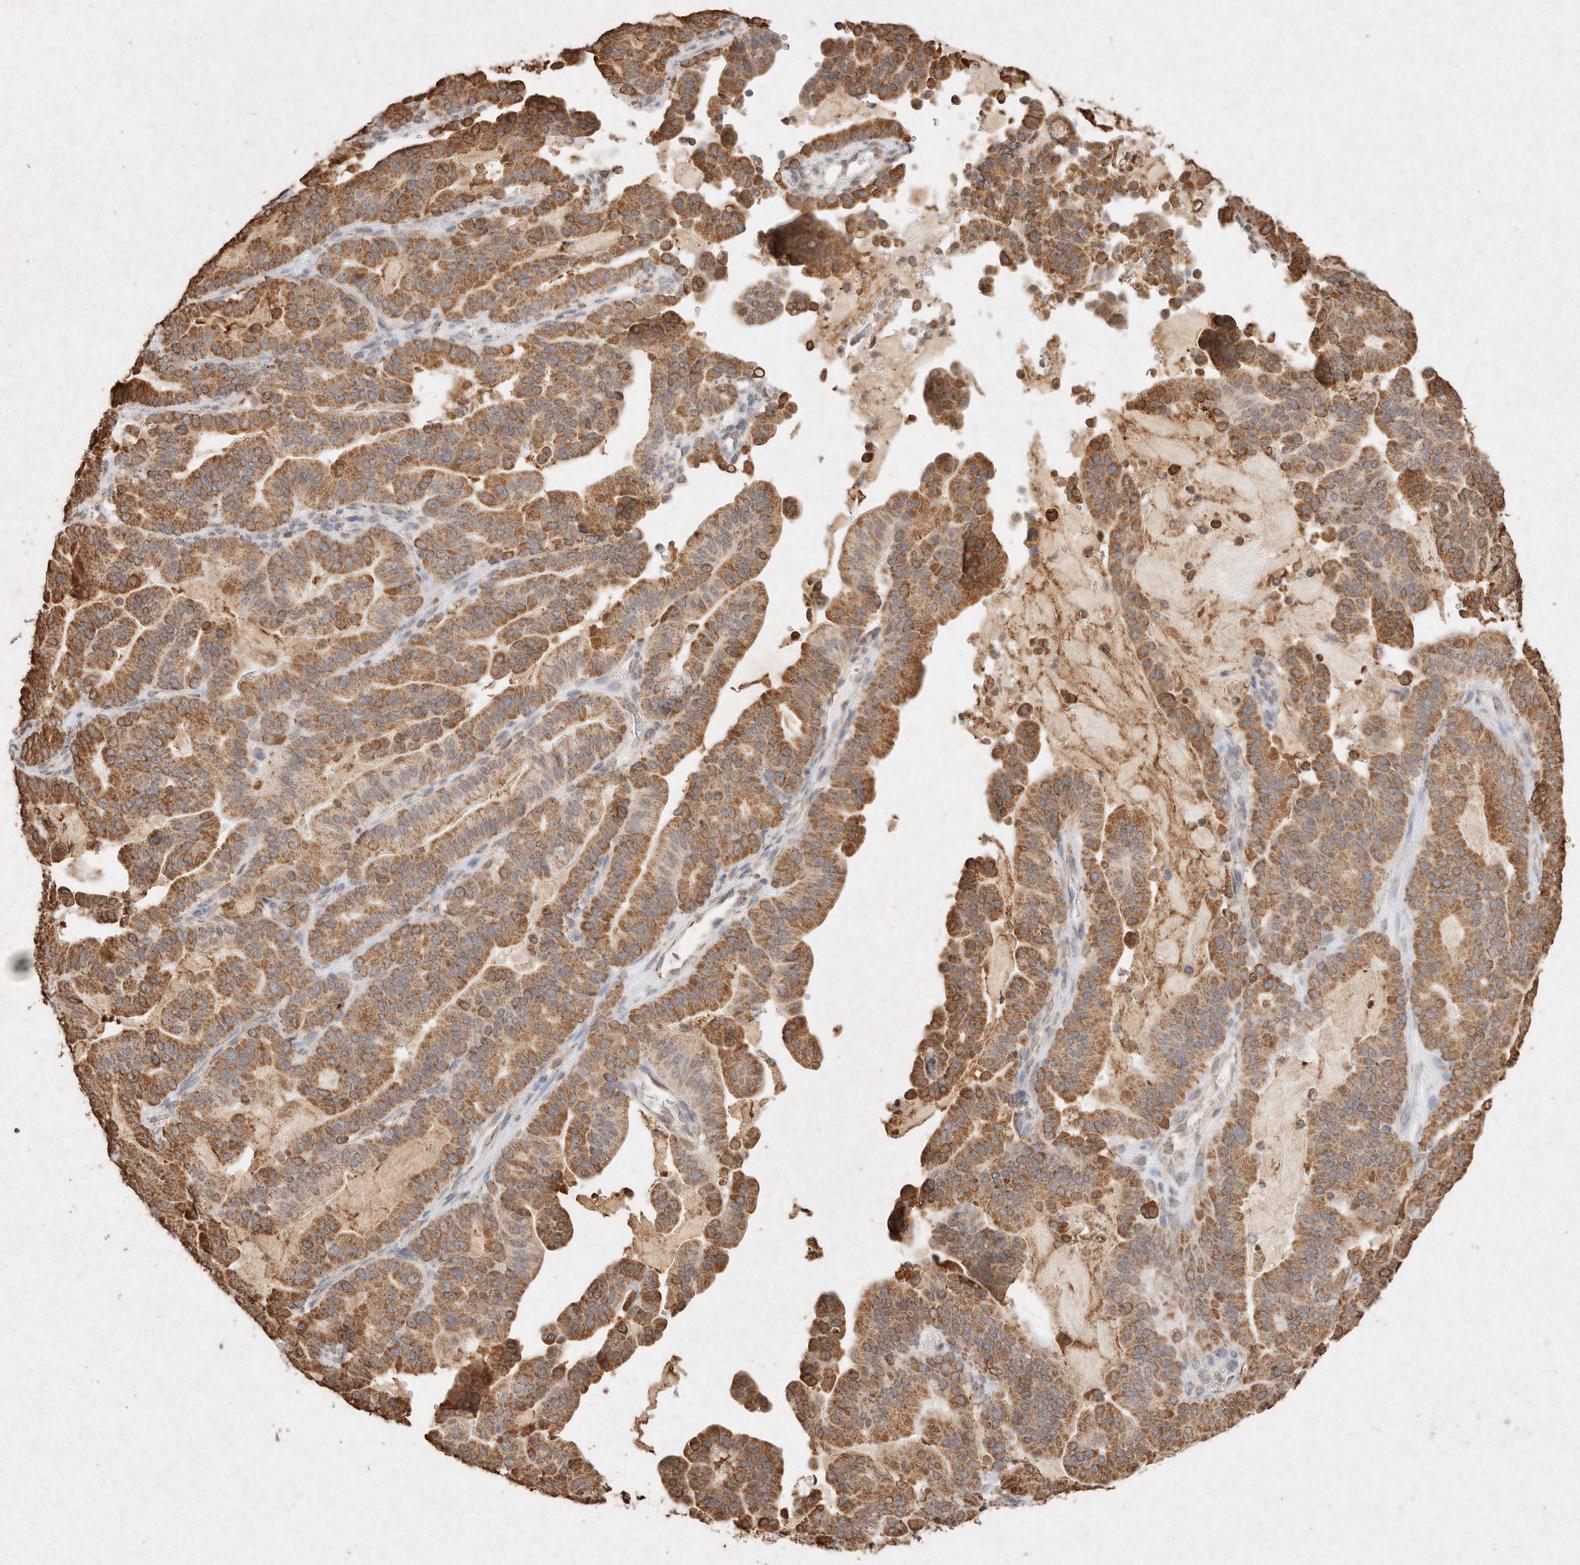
{"staining": {"intensity": "moderate", "quantity": ">75%", "location": "cytoplasmic/membranous"}, "tissue": "pancreatic cancer", "cell_type": "Tumor cells", "image_type": "cancer", "snomed": [{"axis": "morphology", "description": "Adenocarcinoma, NOS"}, {"axis": "topography", "description": "Pancreas"}], "caption": "Immunohistochemistry (IHC) histopathology image of neoplastic tissue: pancreatic adenocarcinoma stained using IHC demonstrates medium levels of moderate protein expression localized specifically in the cytoplasmic/membranous of tumor cells, appearing as a cytoplasmic/membranous brown color.", "gene": "SDC2", "patient": {"sex": "male", "age": 63}}